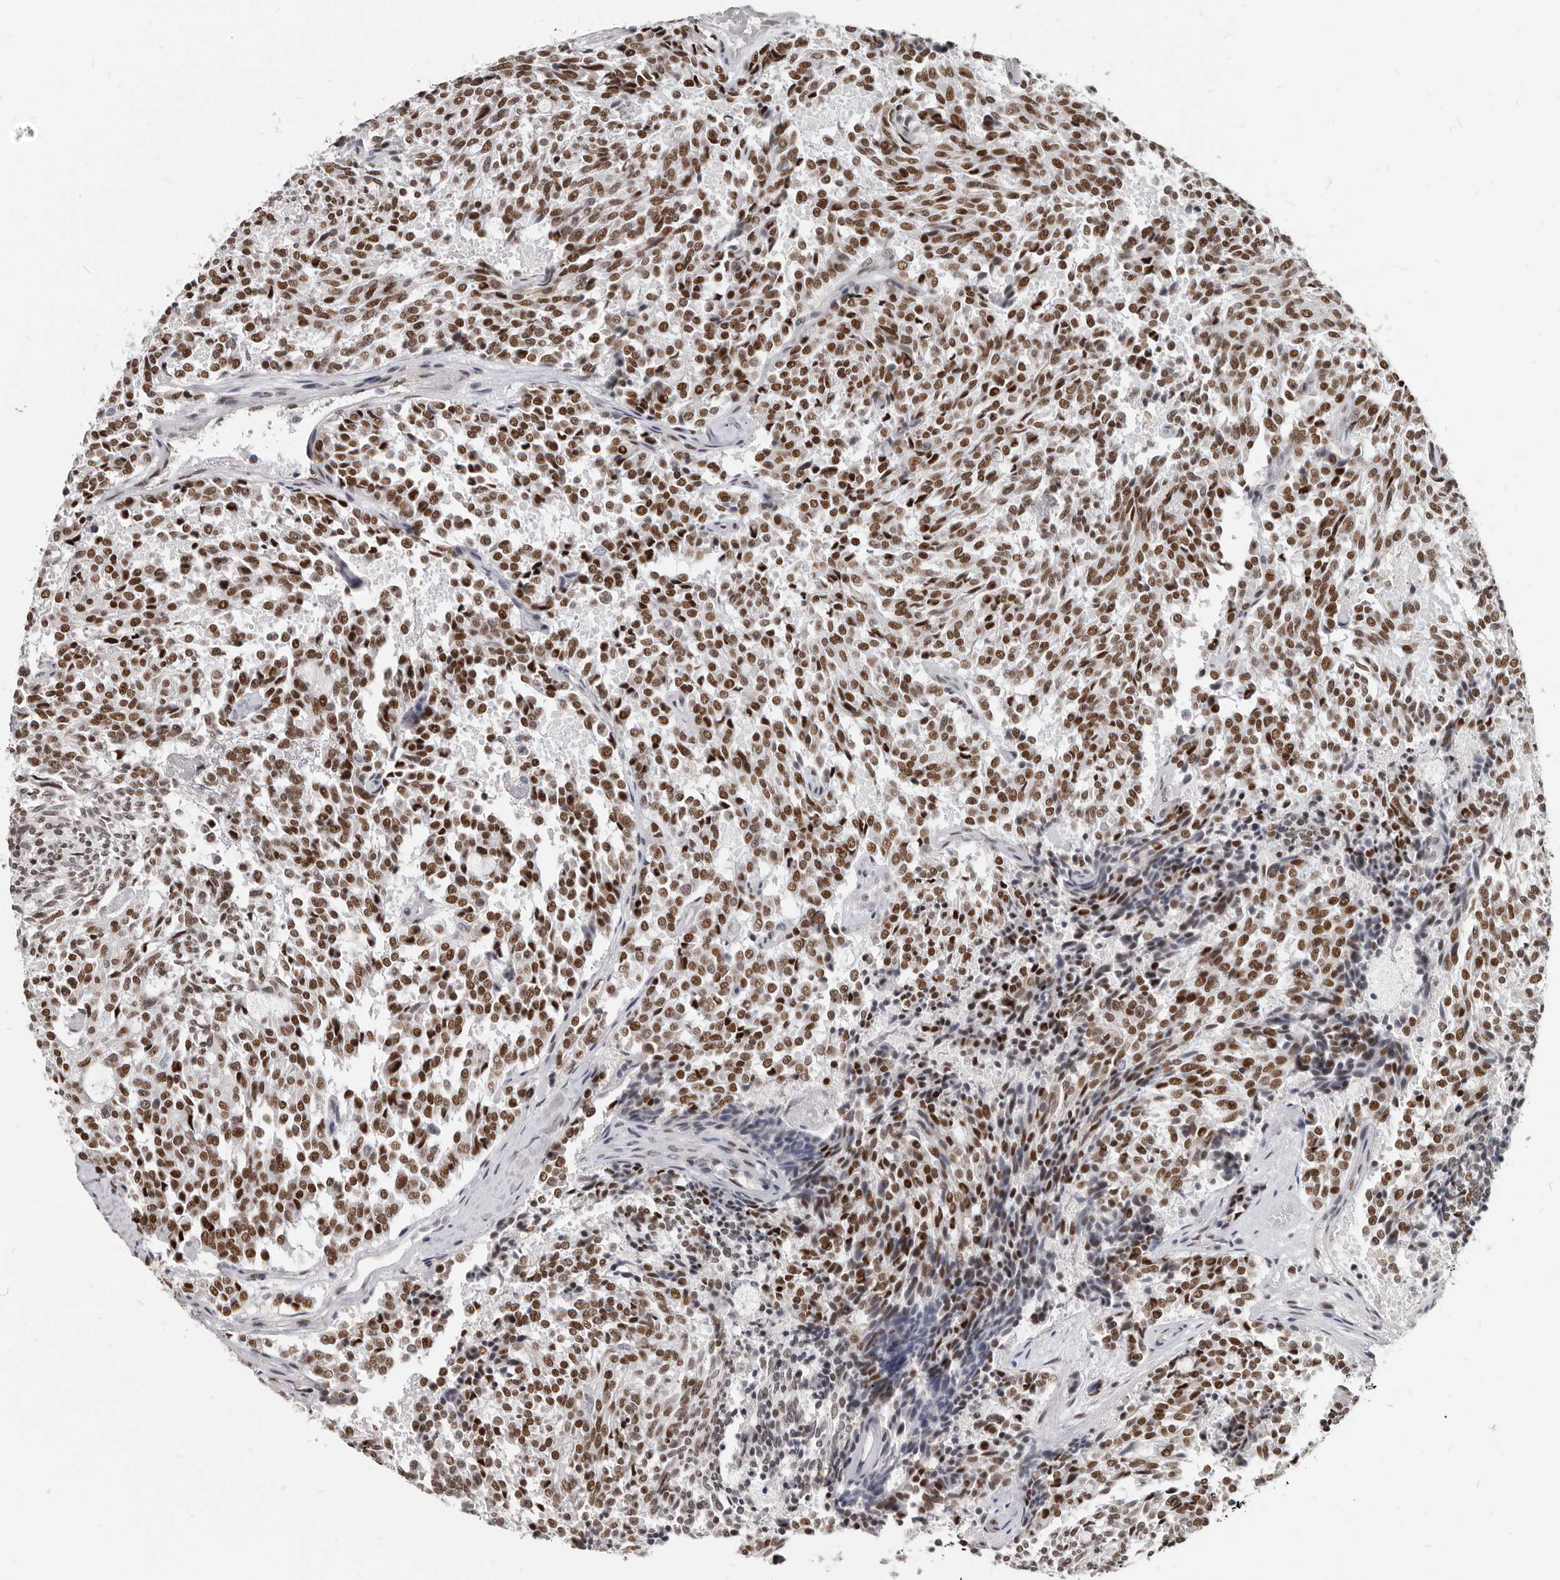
{"staining": {"intensity": "moderate", "quantity": ">75%", "location": "nuclear"}, "tissue": "carcinoid", "cell_type": "Tumor cells", "image_type": "cancer", "snomed": [{"axis": "morphology", "description": "Carcinoid, malignant, NOS"}, {"axis": "topography", "description": "Pancreas"}], "caption": "A high-resolution image shows IHC staining of malignant carcinoid, which reveals moderate nuclear positivity in about >75% of tumor cells.", "gene": "ATF5", "patient": {"sex": "female", "age": 54}}